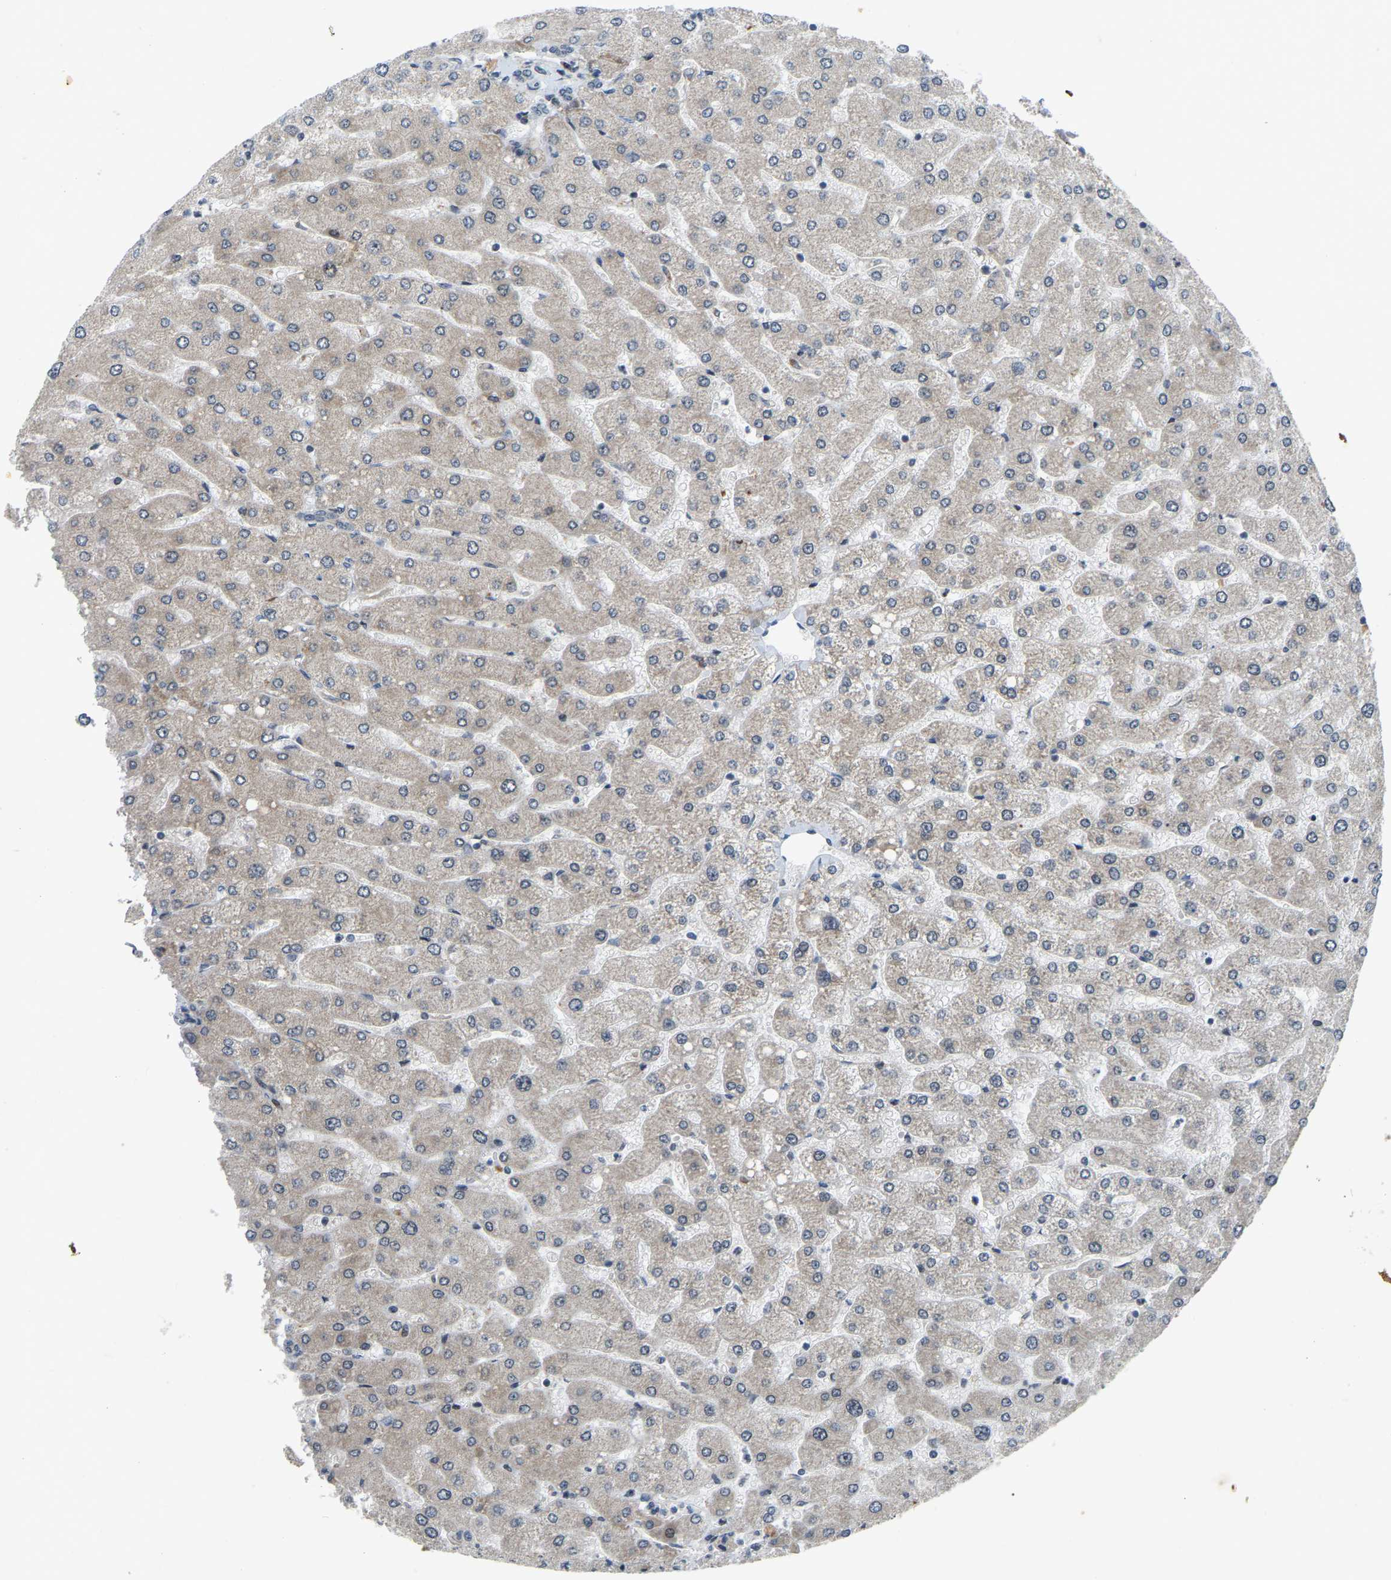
{"staining": {"intensity": "negative", "quantity": "none", "location": "none"}, "tissue": "liver", "cell_type": "Cholangiocytes", "image_type": "normal", "snomed": [{"axis": "morphology", "description": "Normal tissue, NOS"}, {"axis": "topography", "description": "Liver"}], "caption": "Human liver stained for a protein using immunohistochemistry (IHC) displays no positivity in cholangiocytes.", "gene": "ENSG00000283765", "patient": {"sex": "male", "age": 55}}